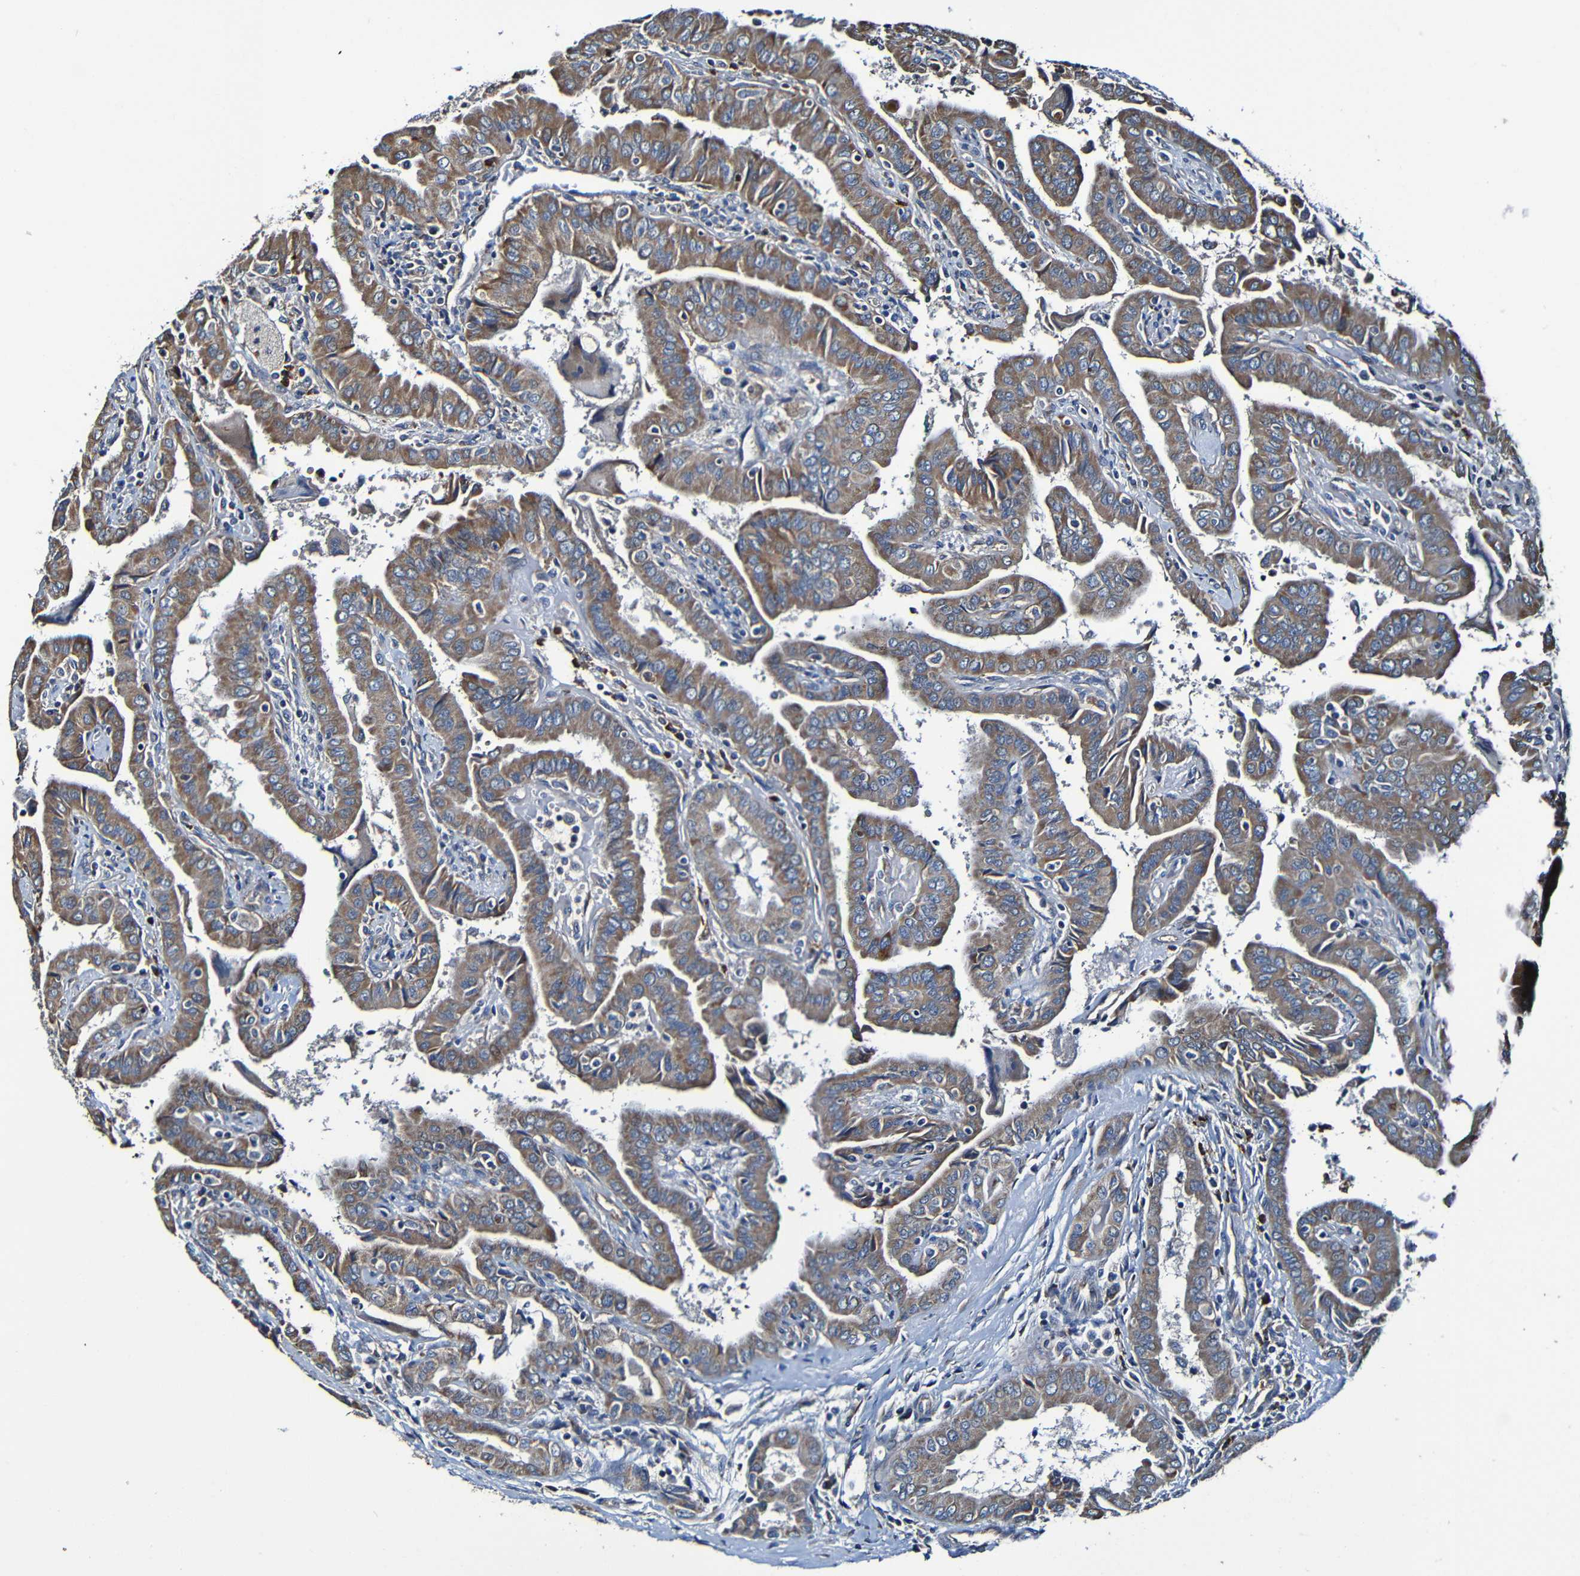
{"staining": {"intensity": "moderate", "quantity": ">75%", "location": "cytoplasmic/membranous"}, "tissue": "thyroid cancer", "cell_type": "Tumor cells", "image_type": "cancer", "snomed": [{"axis": "morphology", "description": "Papillary adenocarcinoma, NOS"}, {"axis": "topography", "description": "Thyroid gland"}], "caption": "A brown stain highlights moderate cytoplasmic/membranous positivity of a protein in thyroid papillary adenocarcinoma tumor cells.", "gene": "ADAM15", "patient": {"sex": "male", "age": 33}}